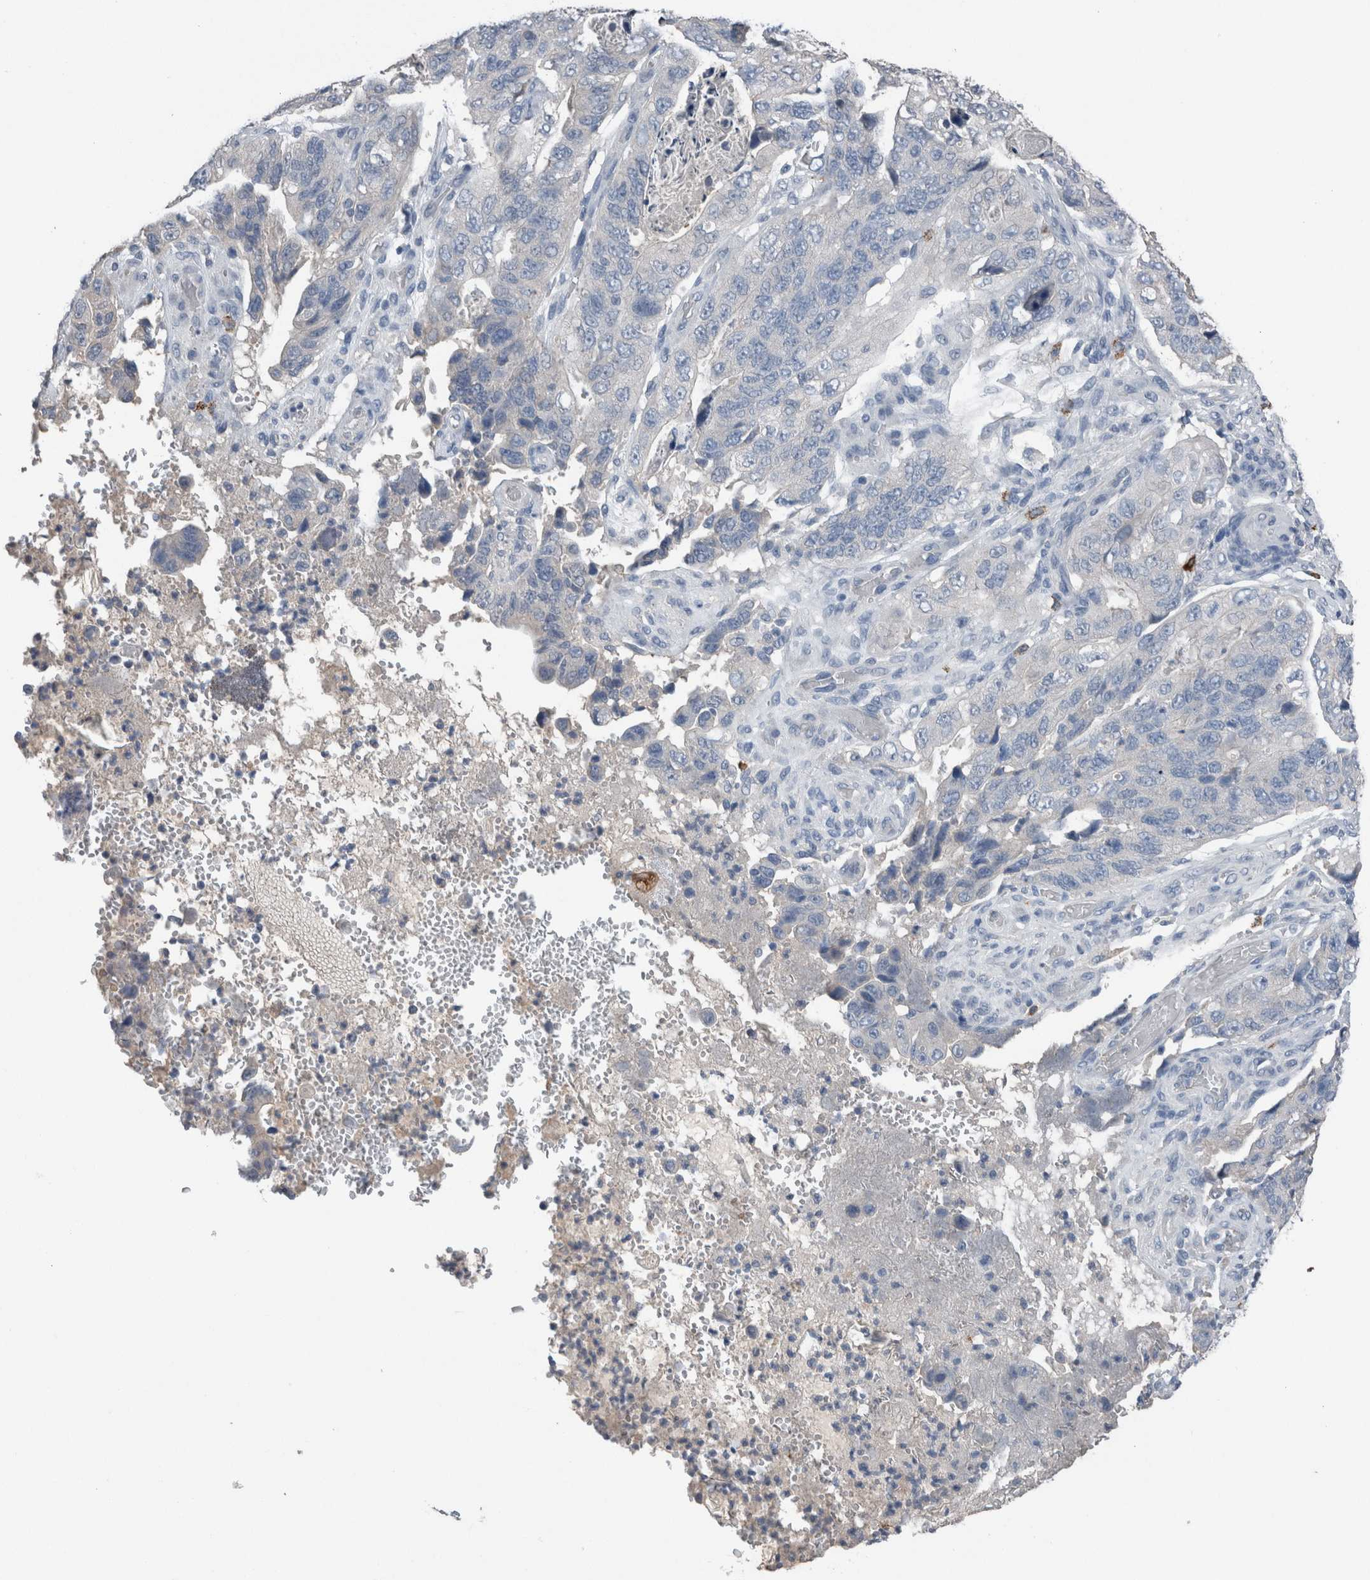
{"staining": {"intensity": "negative", "quantity": "none", "location": "none"}, "tissue": "stomach cancer", "cell_type": "Tumor cells", "image_type": "cancer", "snomed": [{"axis": "morphology", "description": "Adenocarcinoma, NOS"}, {"axis": "topography", "description": "Stomach"}], "caption": "Image shows no significant protein expression in tumor cells of adenocarcinoma (stomach). (DAB immunohistochemistry with hematoxylin counter stain).", "gene": "CRNN", "patient": {"sex": "female", "age": 89}}